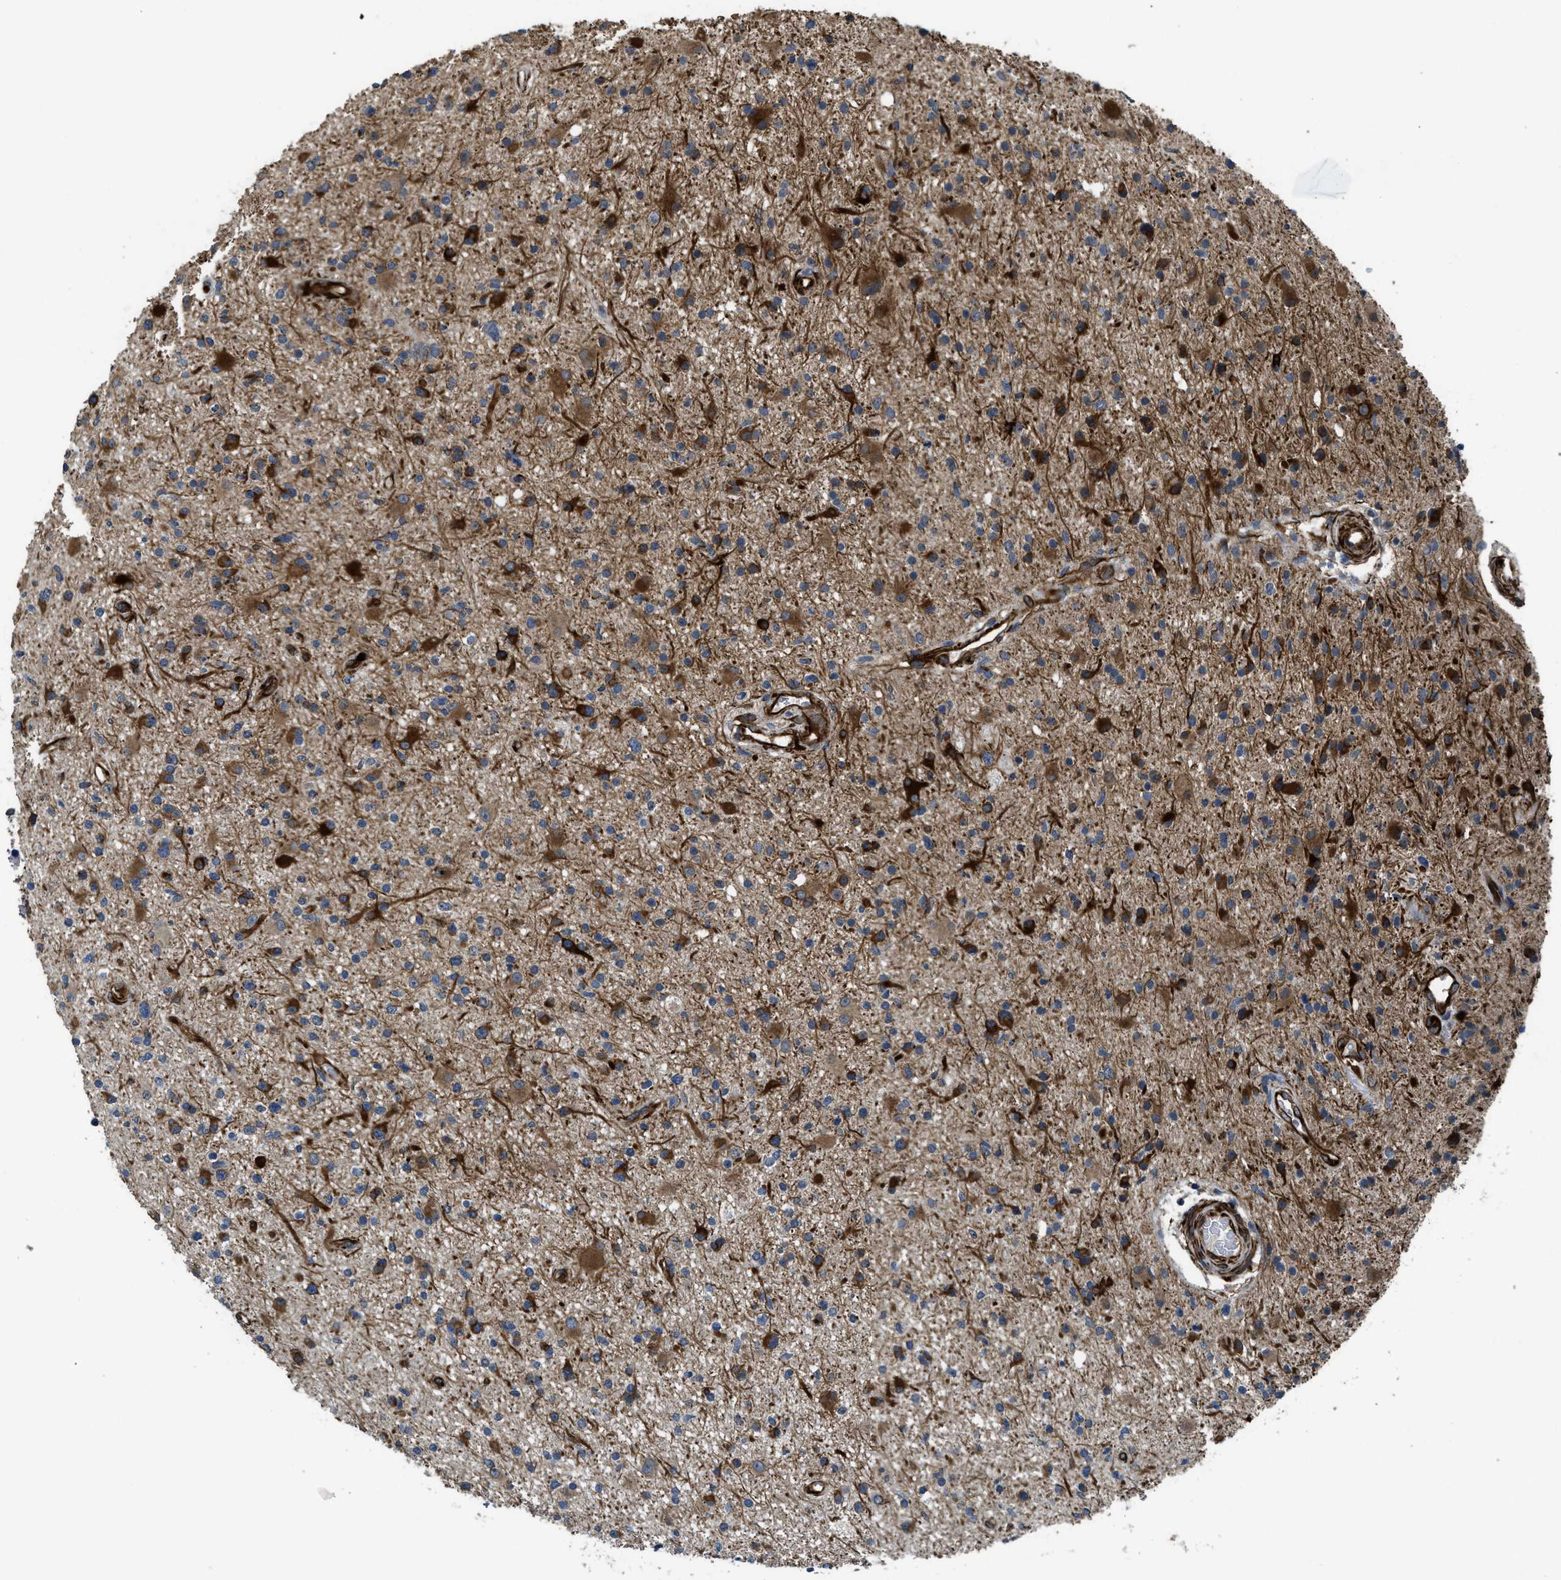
{"staining": {"intensity": "strong", "quantity": "<25%", "location": "cytoplasmic/membranous"}, "tissue": "glioma", "cell_type": "Tumor cells", "image_type": "cancer", "snomed": [{"axis": "morphology", "description": "Glioma, malignant, High grade"}, {"axis": "topography", "description": "Brain"}], "caption": "DAB (3,3'-diaminobenzidine) immunohistochemical staining of human glioma exhibits strong cytoplasmic/membranous protein expression in approximately <25% of tumor cells. The staining was performed using DAB (3,3'-diaminobenzidine) to visualize the protein expression in brown, while the nuclei were stained in blue with hematoxylin (Magnification: 20x).", "gene": "SYNM", "patient": {"sex": "male", "age": 33}}